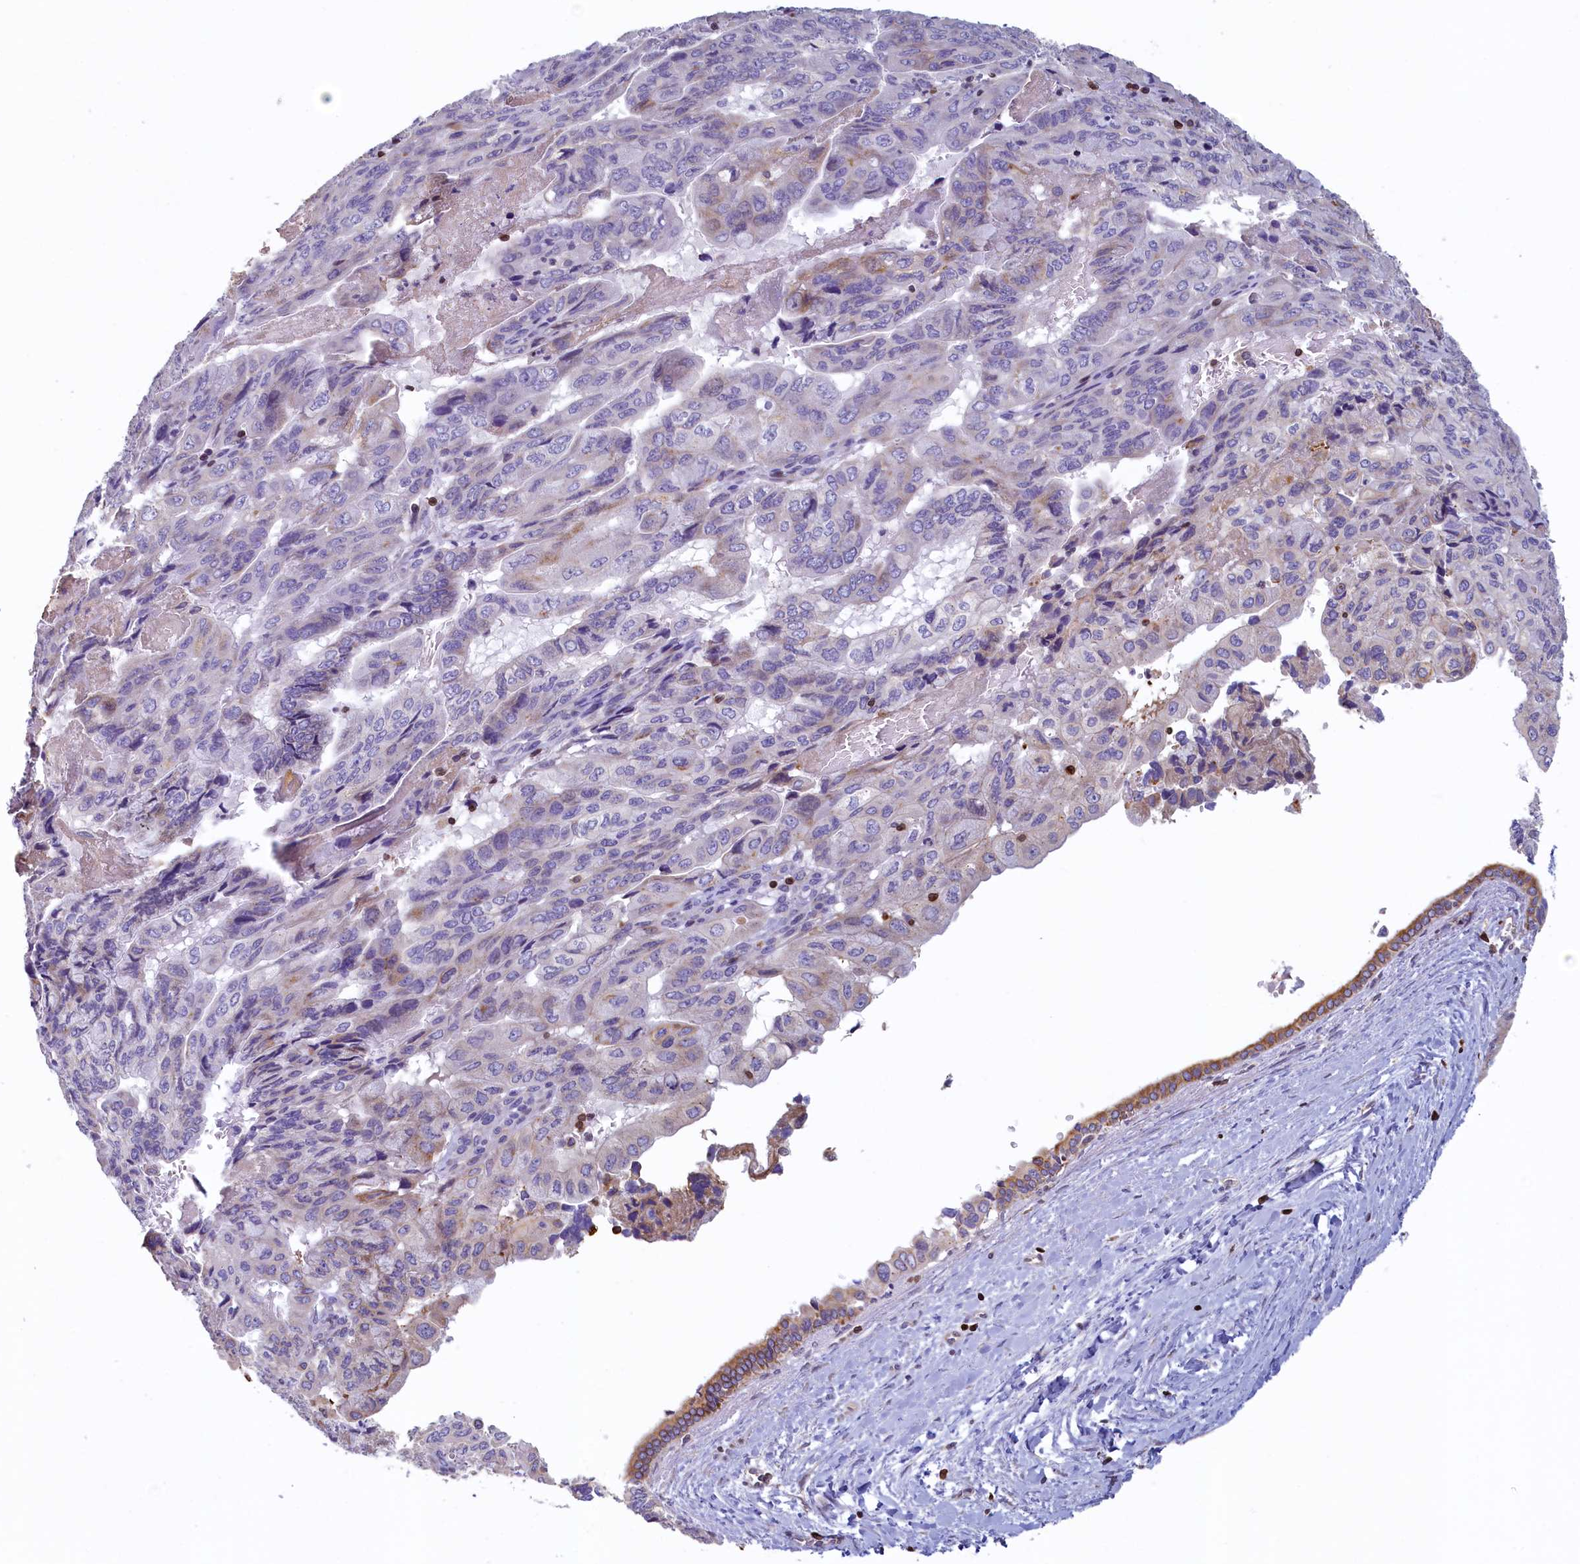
{"staining": {"intensity": "weak", "quantity": "<25%", "location": "cytoplasmic/membranous"}, "tissue": "pancreatic cancer", "cell_type": "Tumor cells", "image_type": "cancer", "snomed": [{"axis": "morphology", "description": "Adenocarcinoma, NOS"}, {"axis": "topography", "description": "Pancreas"}], "caption": "There is no significant positivity in tumor cells of pancreatic cancer (adenocarcinoma).", "gene": "TRAF3IP3", "patient": {"sex": "male", "age": 51}}